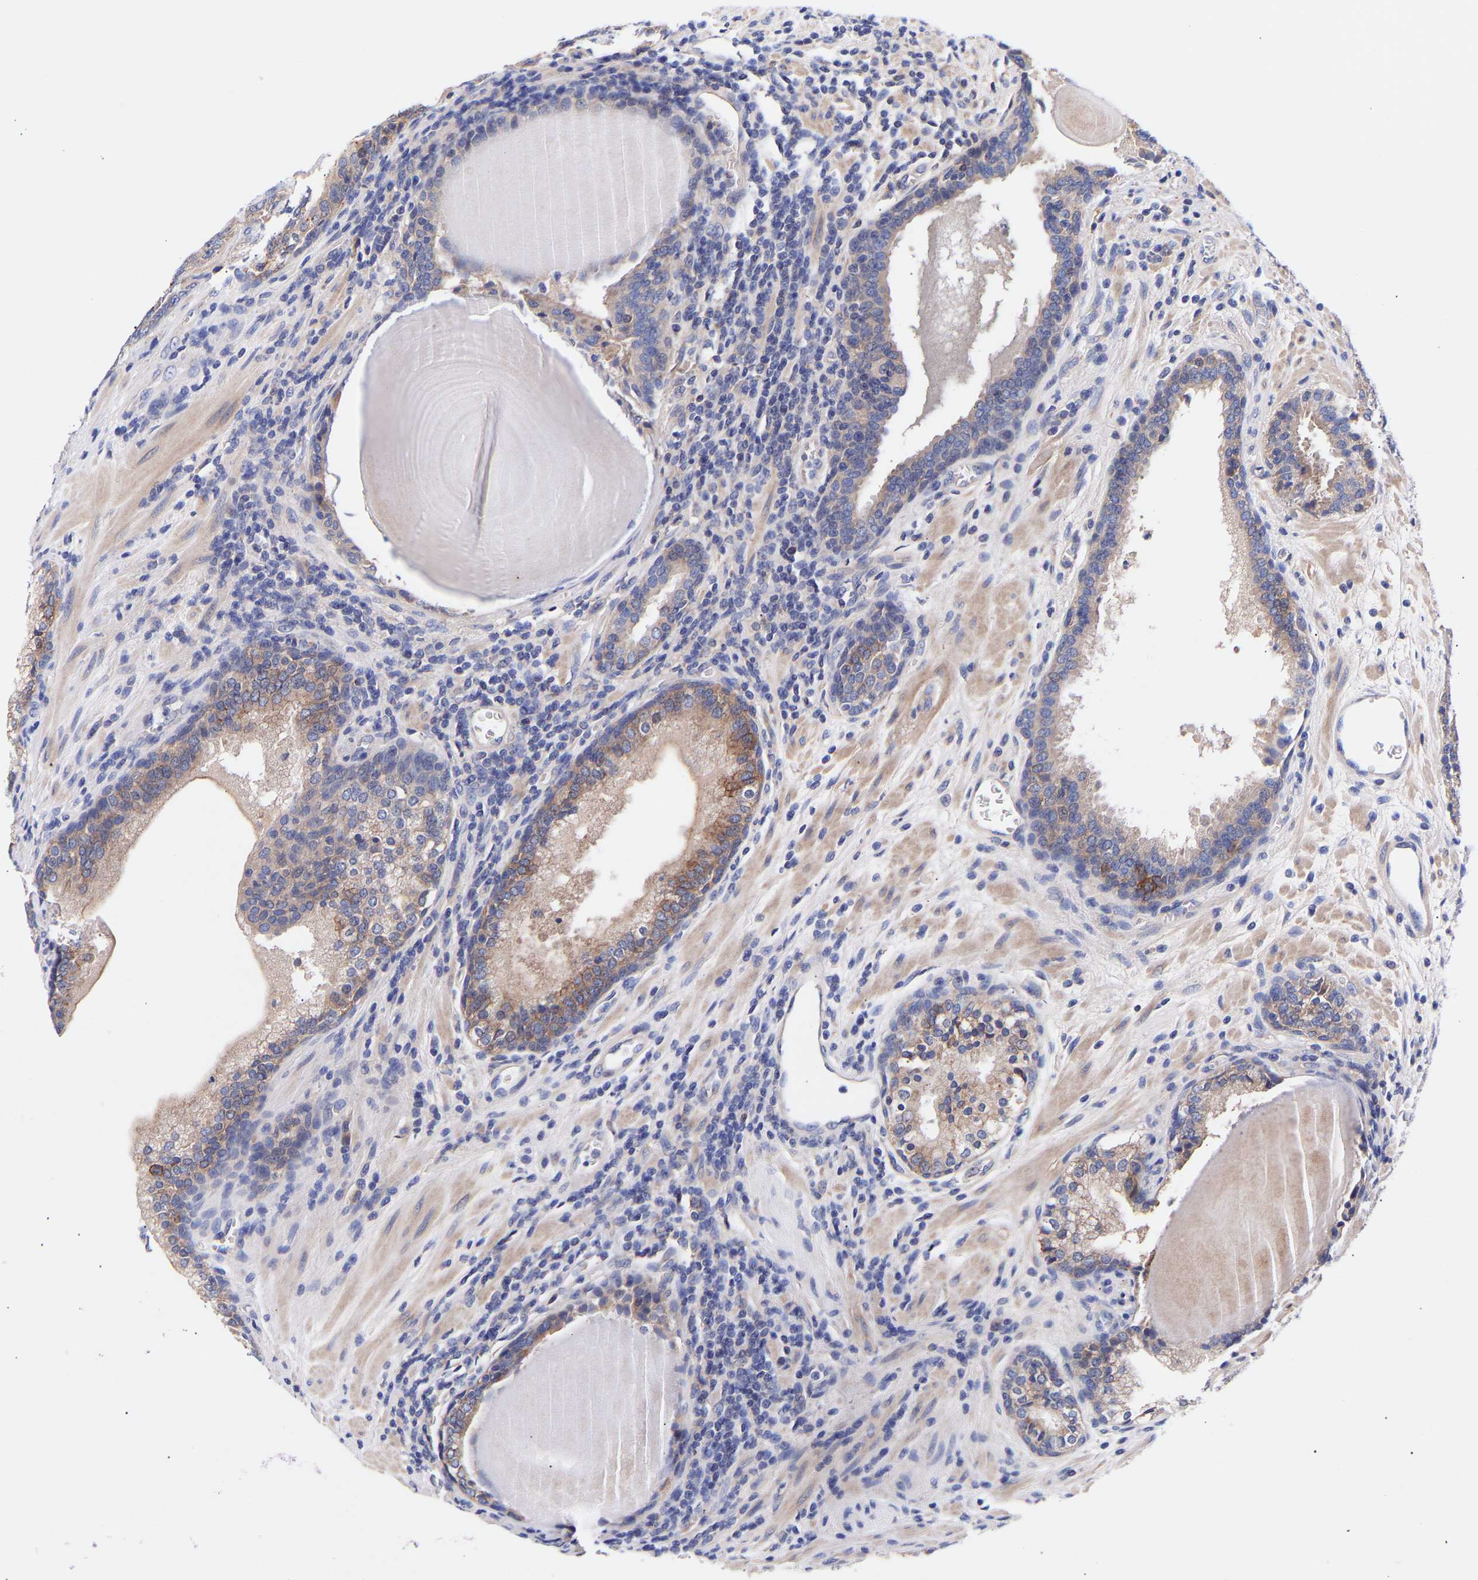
{"staining": {"intensity": "moderate", "quantity": "<25%", "location": "cytoplasmic/membranous"}, "tissue": "prostate cancer", "cell_type": "Tumor cells", "image_type": "cancer", "snomed": [{"axis": "morphology", "description": "Adenocarcinoma, High grade"}, {"axis": "topography", "description": "Prostate"}], "caption": "Immunohistochemical staining of human prostate adenocarcinoma (high-grade) exhibits moderate cytoplasmic/membranous protein staining in about <25% of tumor cells.", "gene": "AIMP2", "patient": {"sex": "male", "age": 60}}